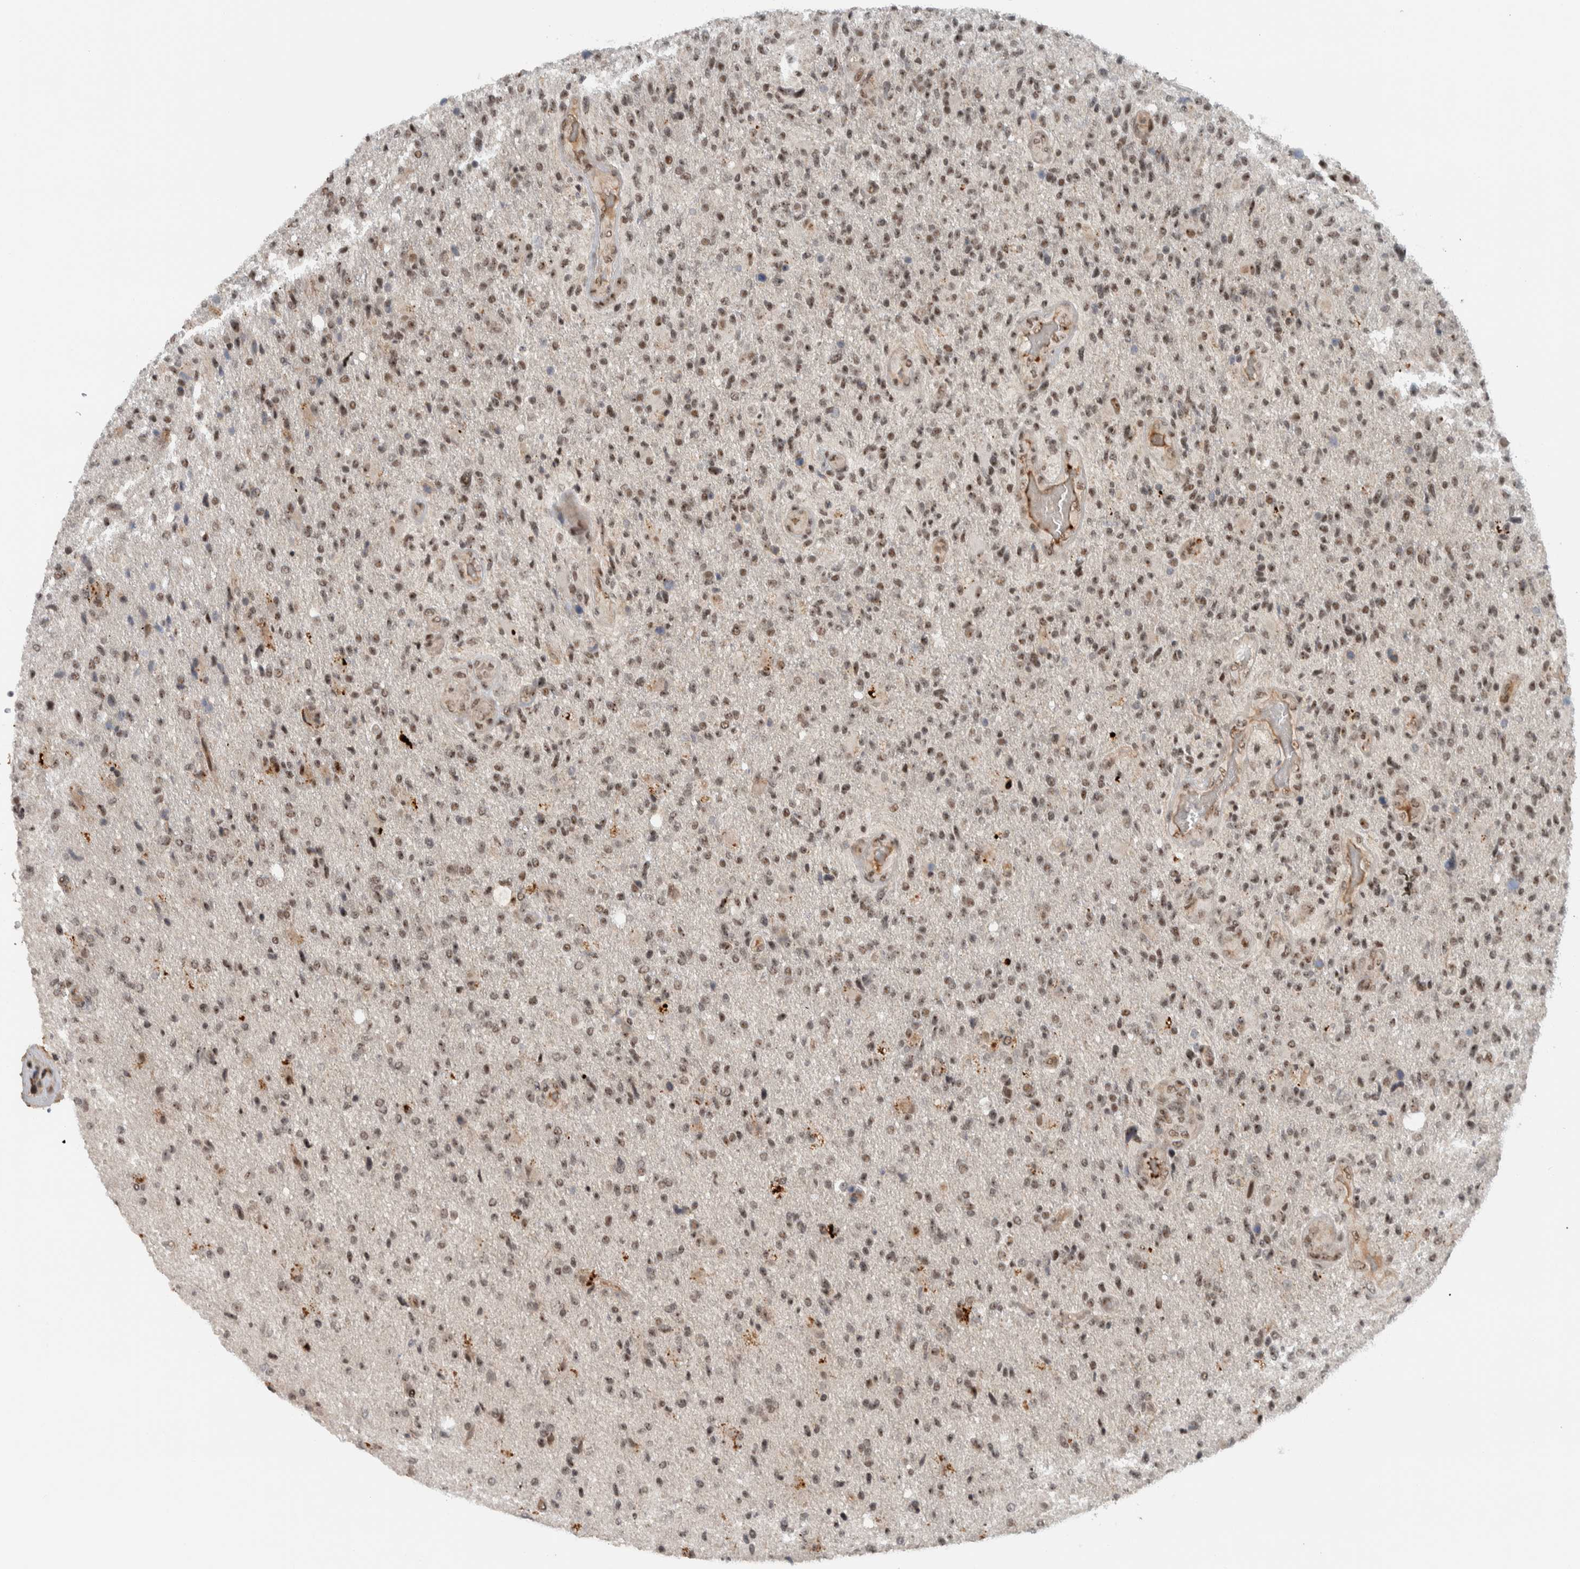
{"staining": {"intensity": "moderate", "quantity": ">75%", "location": "nuclear"}, "tissue": "glioma", "cell_type": "Tumor cells", "image_type": "cancer", "snomed": [{"axis": "morphology", "description": "Glioma, malignant, High grade"}, {"axis": "topography", "description": "Brain"}], "caption": "A photomicrograph showing moderate nuclear staining in about >75% of tumor cells in glioma, as visualized by brown immunohistochemical staining.", "gene": "ZFP91", "patient": {"sex": "male", "age": 72}}